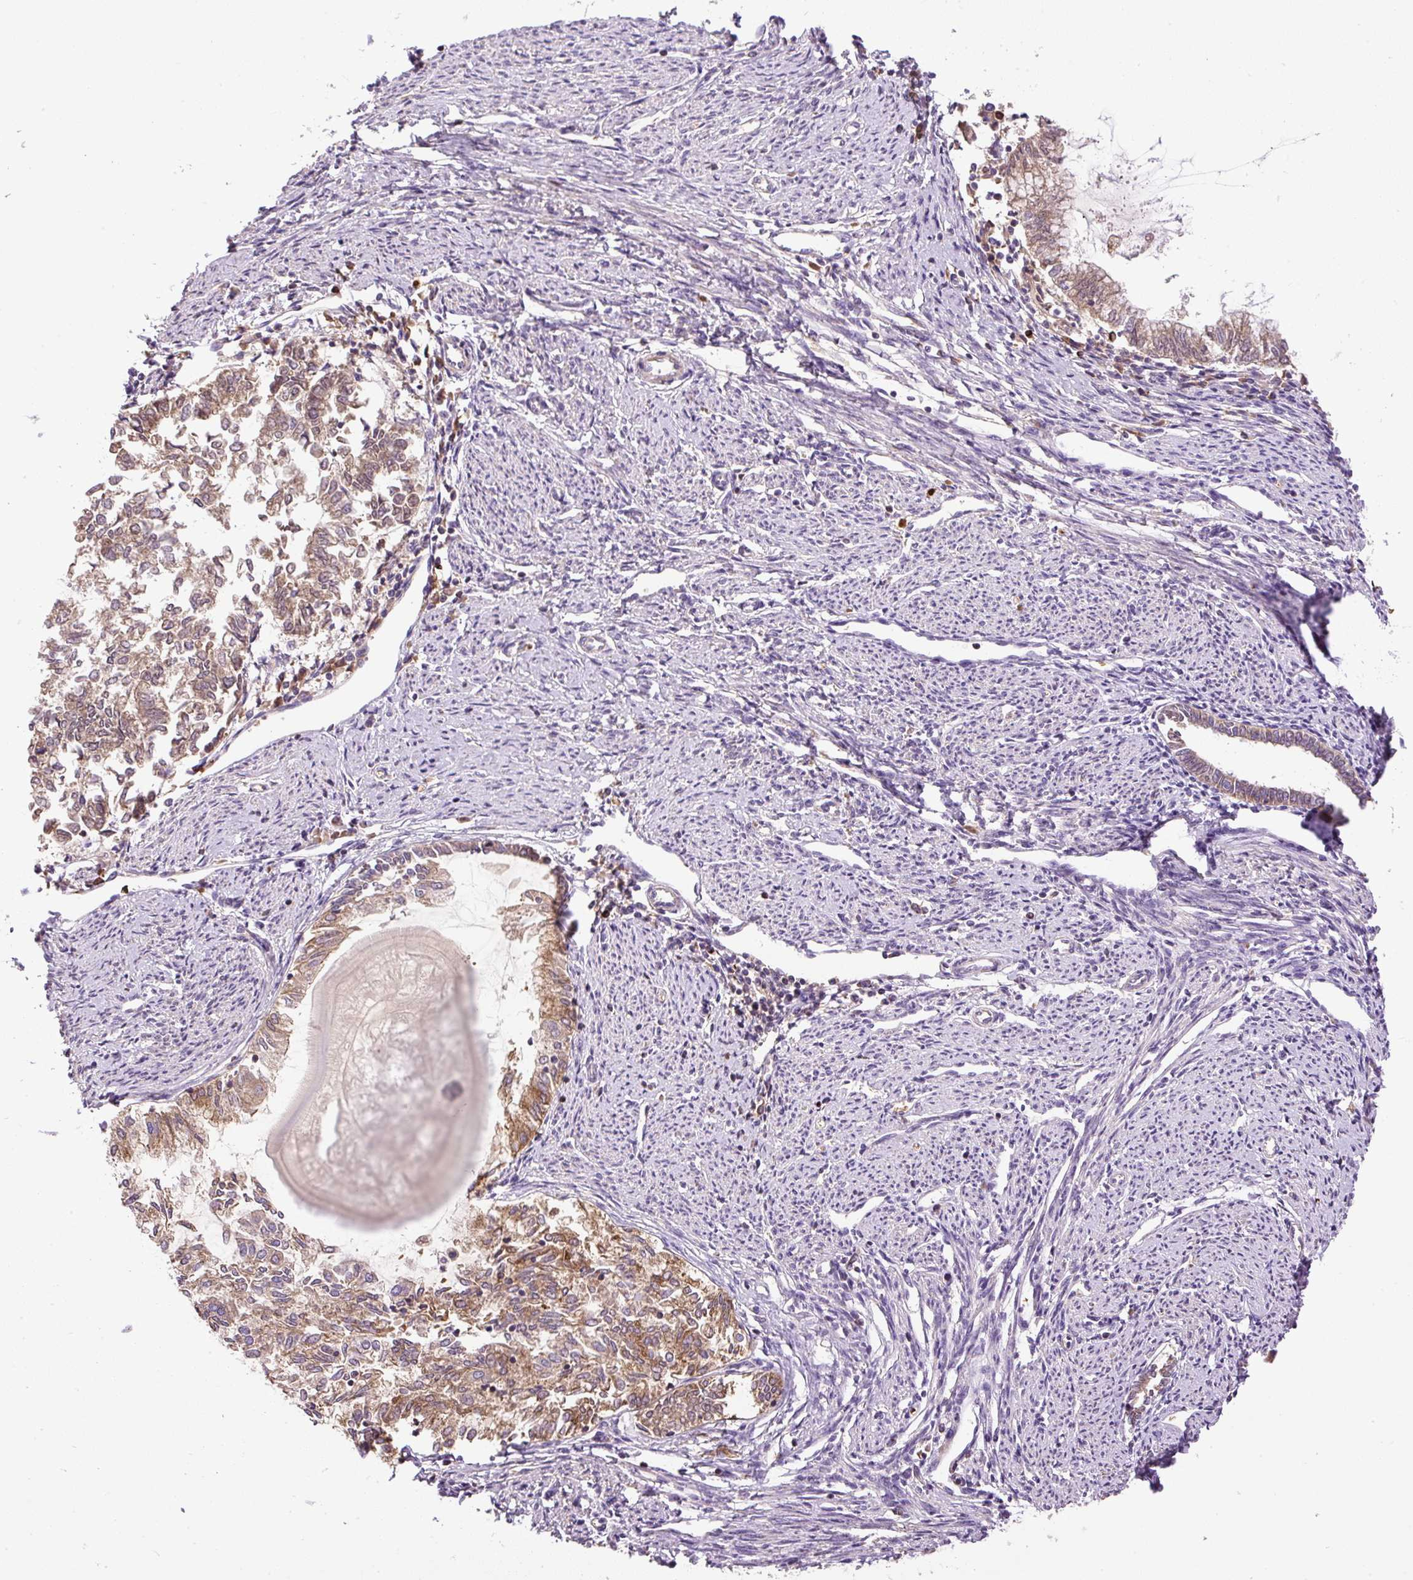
{"staining": {"intensity": "moderate", "quantity": "25%-75%", "location": "cytoplasmic/membranous"}, "tissue": "endometrial cancer", "cell_type": "Tumor cells", "image_type": "cancer", "snomed": [{"axis": "morphology", "description": "Adenocarcinoma, NOS"}, {"axis": "topography", "description": "Endometrium"}], "caption": "Endometrial adenocarcinoma stained with a protein marker displays moderate staining in tumor cells.", "gene": "CXCL13", "patient": {"sex": "female", "age": 79}}